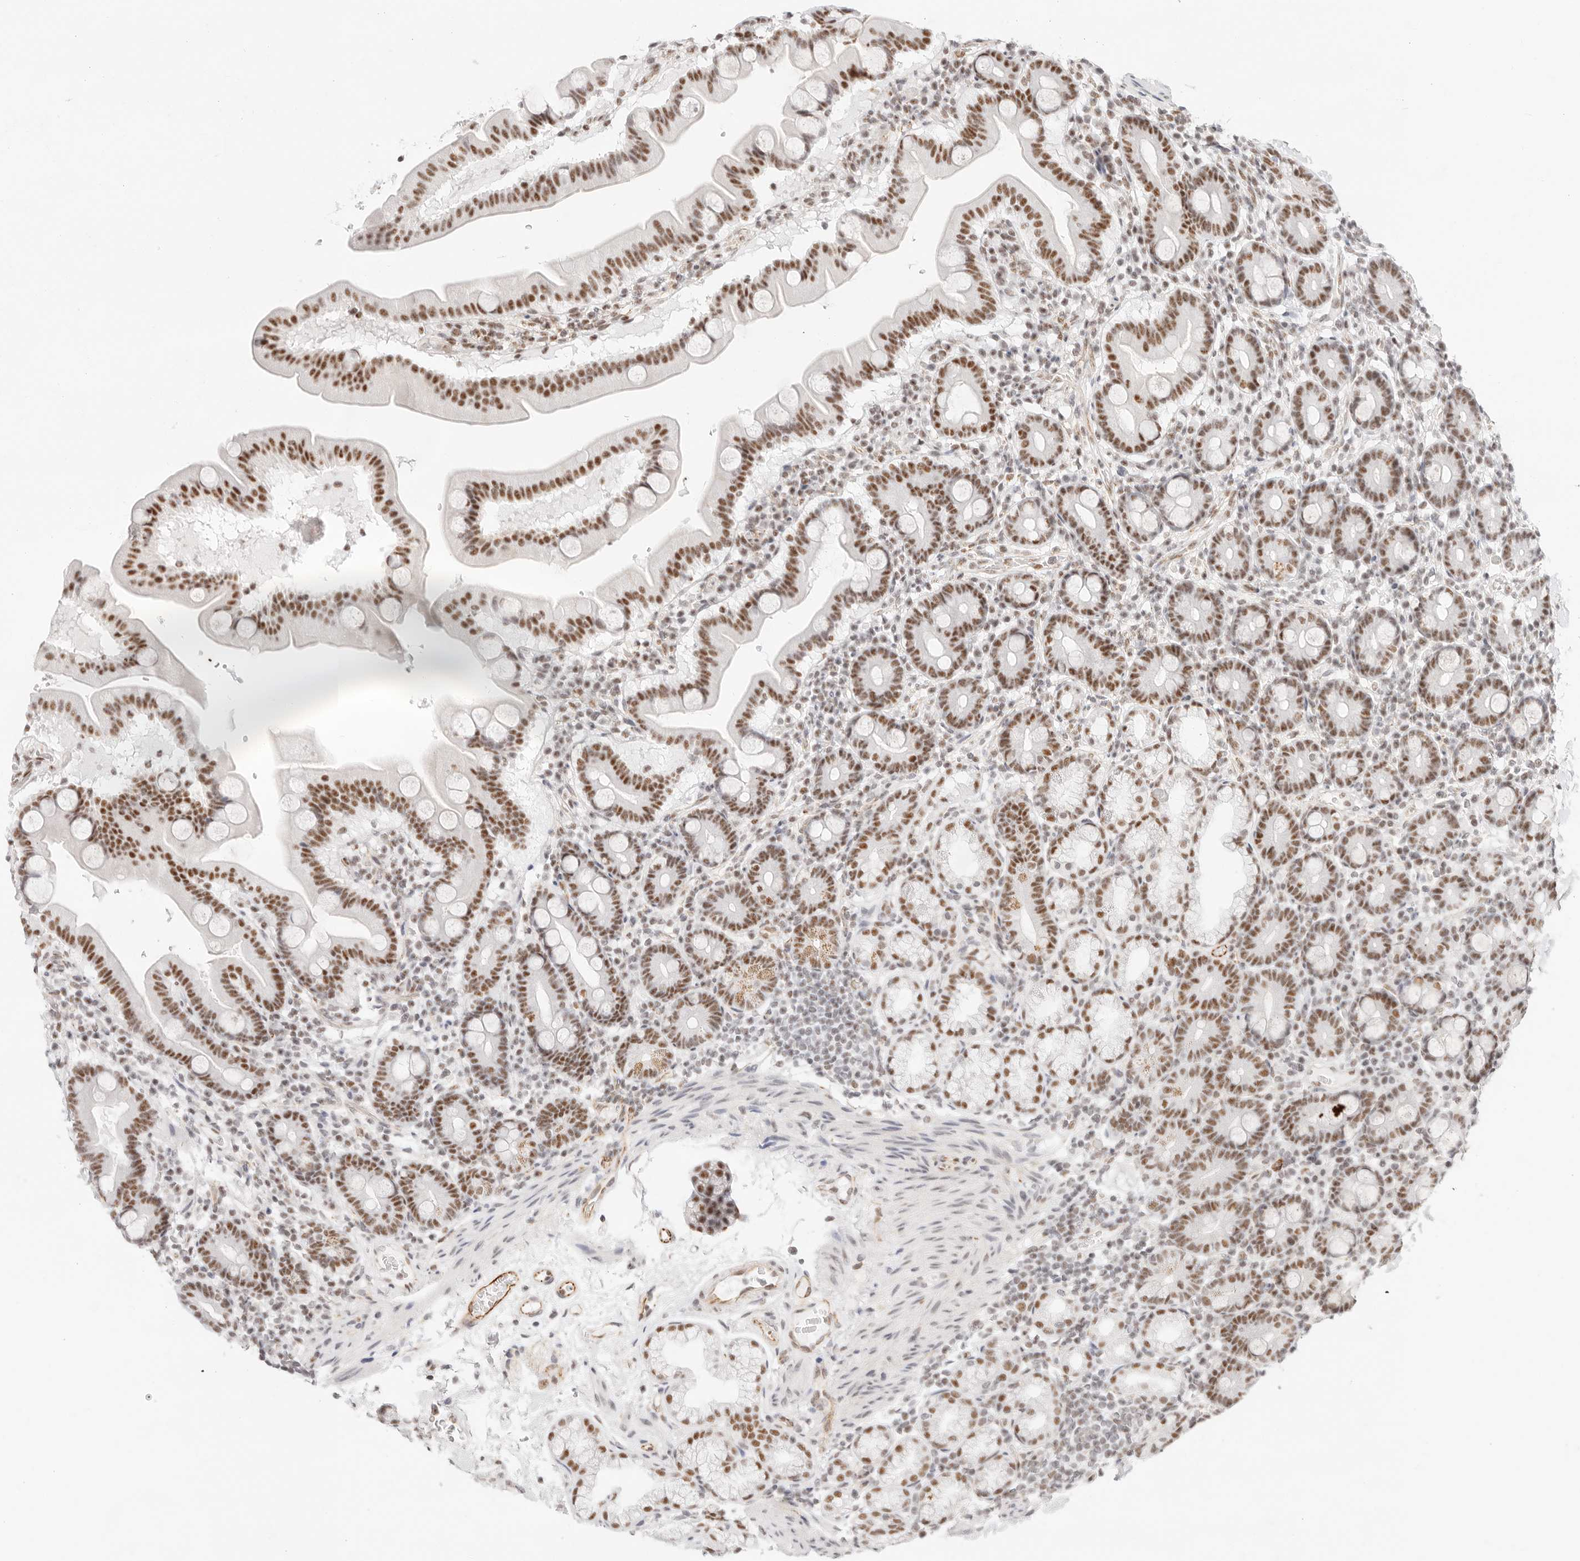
{"staining": {"intensity": "moderate", "quantity": ">75%", "location": "nuclear"}, "tissue": "duodenum", "cell_type": "Glandular cells", "image_type": "normal", "snomed": [{"axis": "morphology", "description": "Normal tissue, NOS"}, {"axis": "topography", "description": "Duodenum"}], "caption": "DAB (3,3'-diaminobenzidine) immunohistochemical staining of unremarkable human duodenum demonstrates moderate nuclear protein positivity in about >75% of glandular cells. The protein is stained brown, and the nuclei are stained in blue (DAB IHC with brightfield microscopy, high magnification).", "gene": "ZC3H11A", "patient": {"sex": "male", "age": 54}}